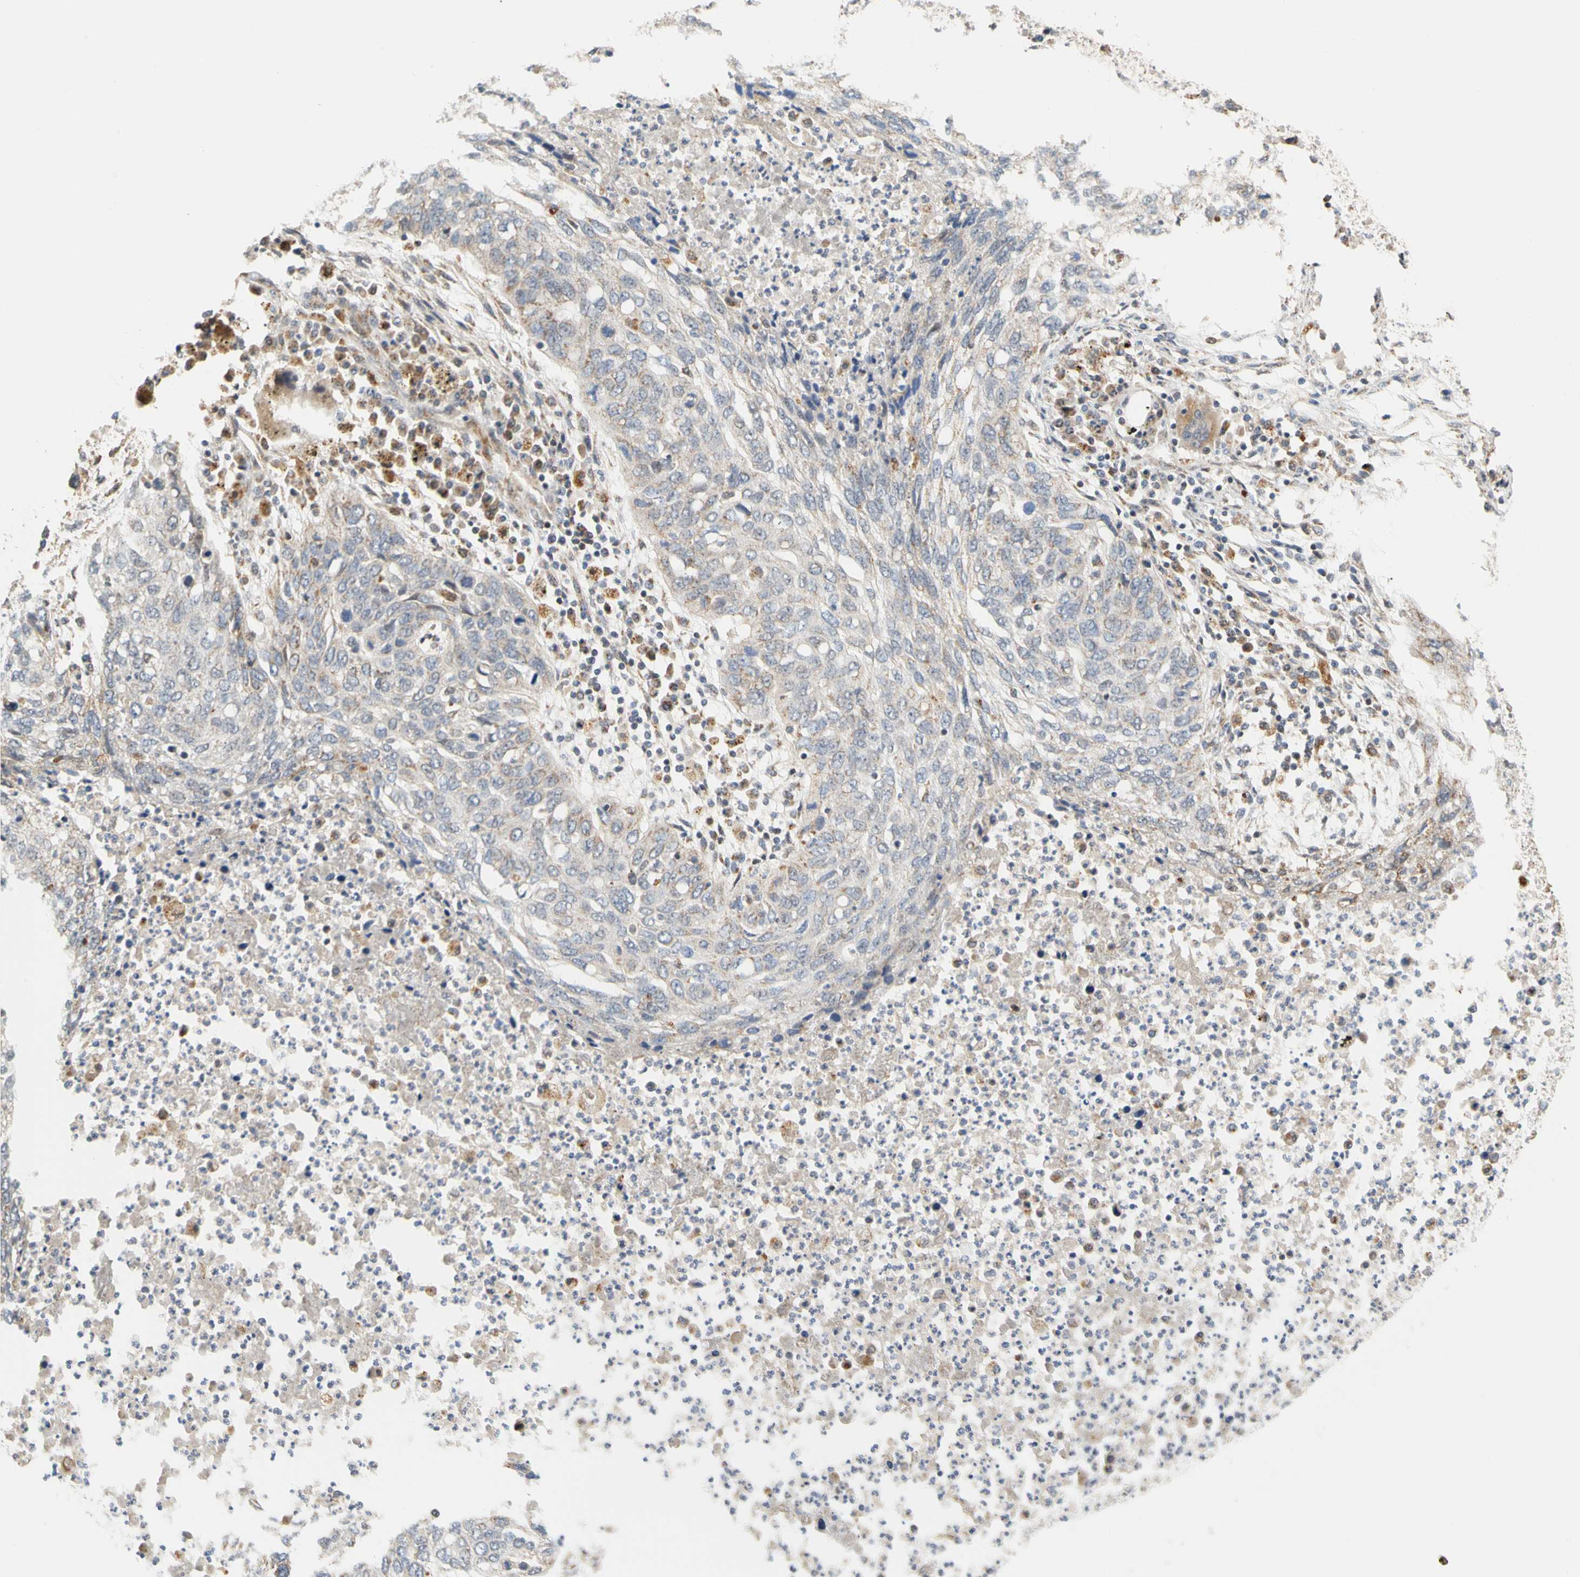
{"staining": {"intensity": "weak", "quantity": "<25%", "location": "cytoplasmic/membranous"}, "tissue": "lung cancer", "cell_type": "Tumor cells", "image_type": "cancer", "snomed": [{"axis": "morphology", "description": "Squamous cell carcinoma, NOS"}, {"axis": "topography", "description": "Lung"}], "caption": "Human squamous cell carcinoma (lung) stained for a protein using immunohistochemistry exhibits no positivity in tumor cells.", "gene": "SFXN3", "patient": {"sex": "female", "age": 63}}